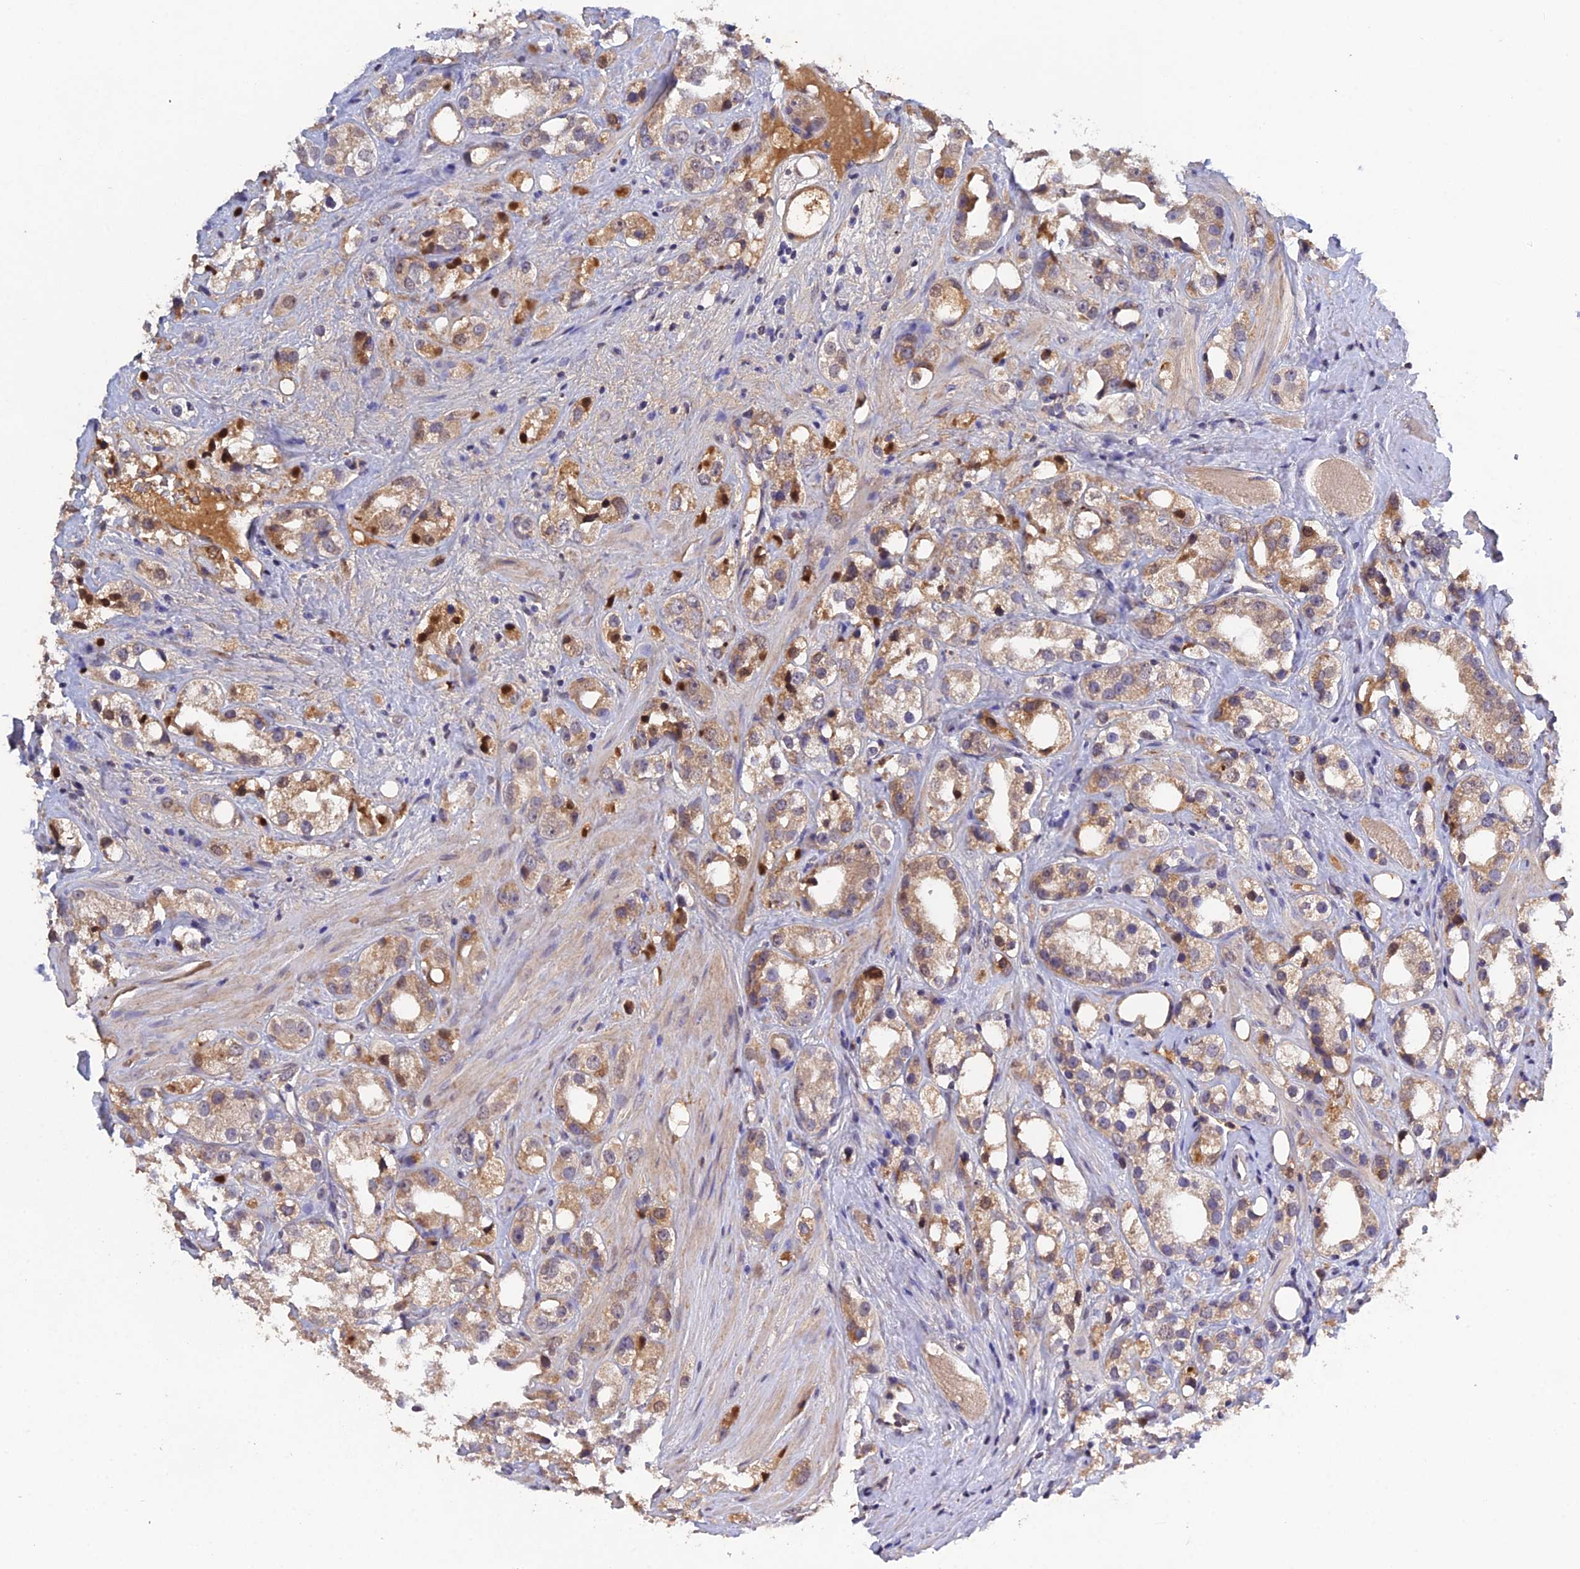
{"staining": {"intensity": "weak", "quantity": ">75%", "location": "cytoplasmic/membranous"}, "tissue": "prostate cancer", "cell_type": "Tumor cells", "image_type": "cancer", "snomed": [{"axis": "morphology", "description": "Adenocarcinoma, NOS"}, {"axis": "topography", "description": "Prostate"}], "caption": "There is low levels of weak cytoplasmic/membranous positivity in tumor cells of adenocarcinoma (prostate), as demonstrated by immunohistochemical staining (brown color).", "gene": "SLC39A13", "patient": {"sex": "male", "age": 79}}